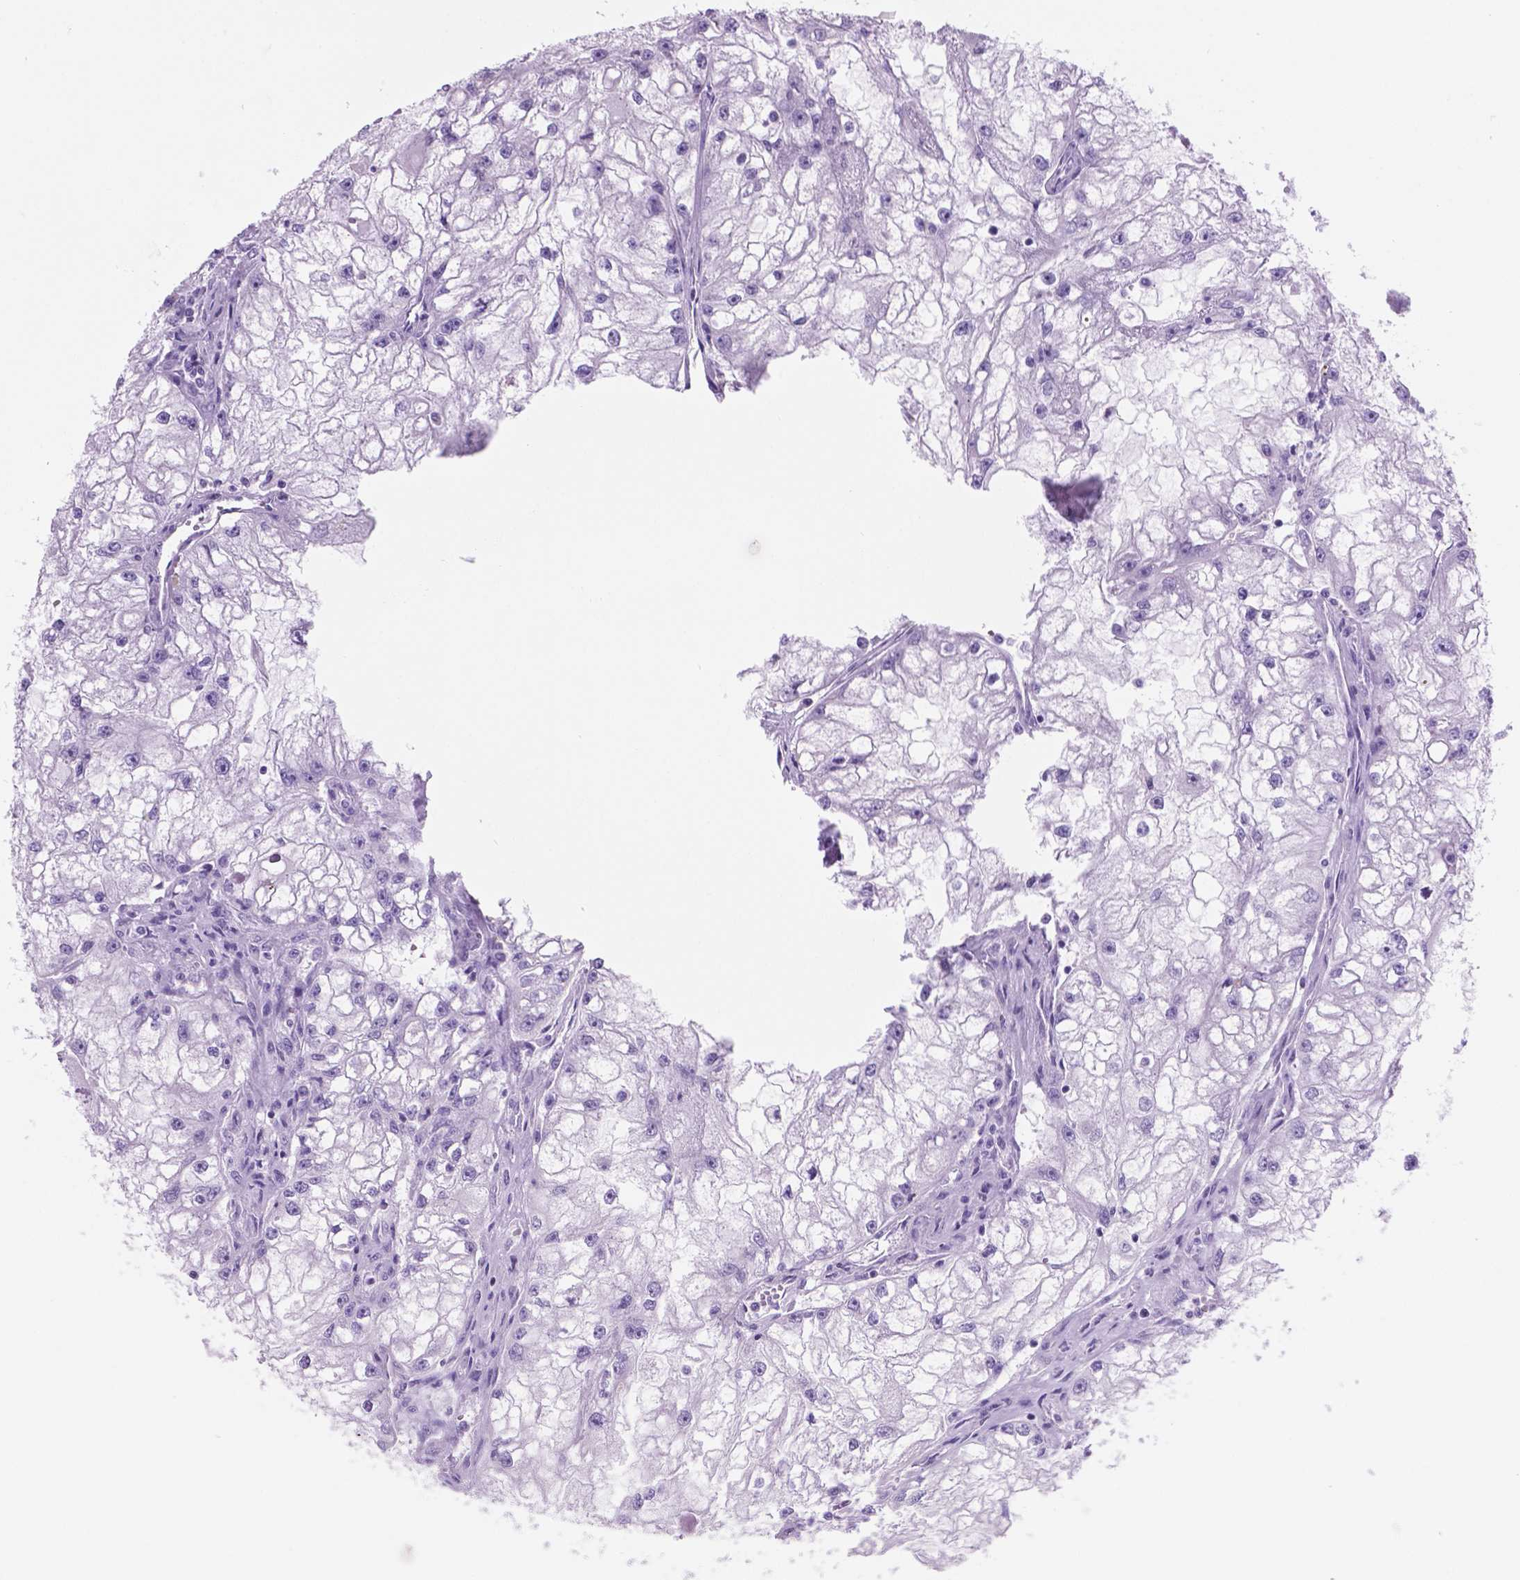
{"staining": {"intensity": "negative", "quantity": "none", "location": "none"}, "tissue": "renal cancer", "cell_type": "Tumor cells", "image_type": "cancer", "snomed": [{"axis": "morphology", "description": "Adenocarcinoma, NOS"}, {"axis": "topography", "description": "Kidney"}], "caption": "Tumor cells are negative for protein expression in human renal cancer (adenocarcinoma).", "gene": "GRIN2B", "patient": {"sex": "male", "age": 59}}